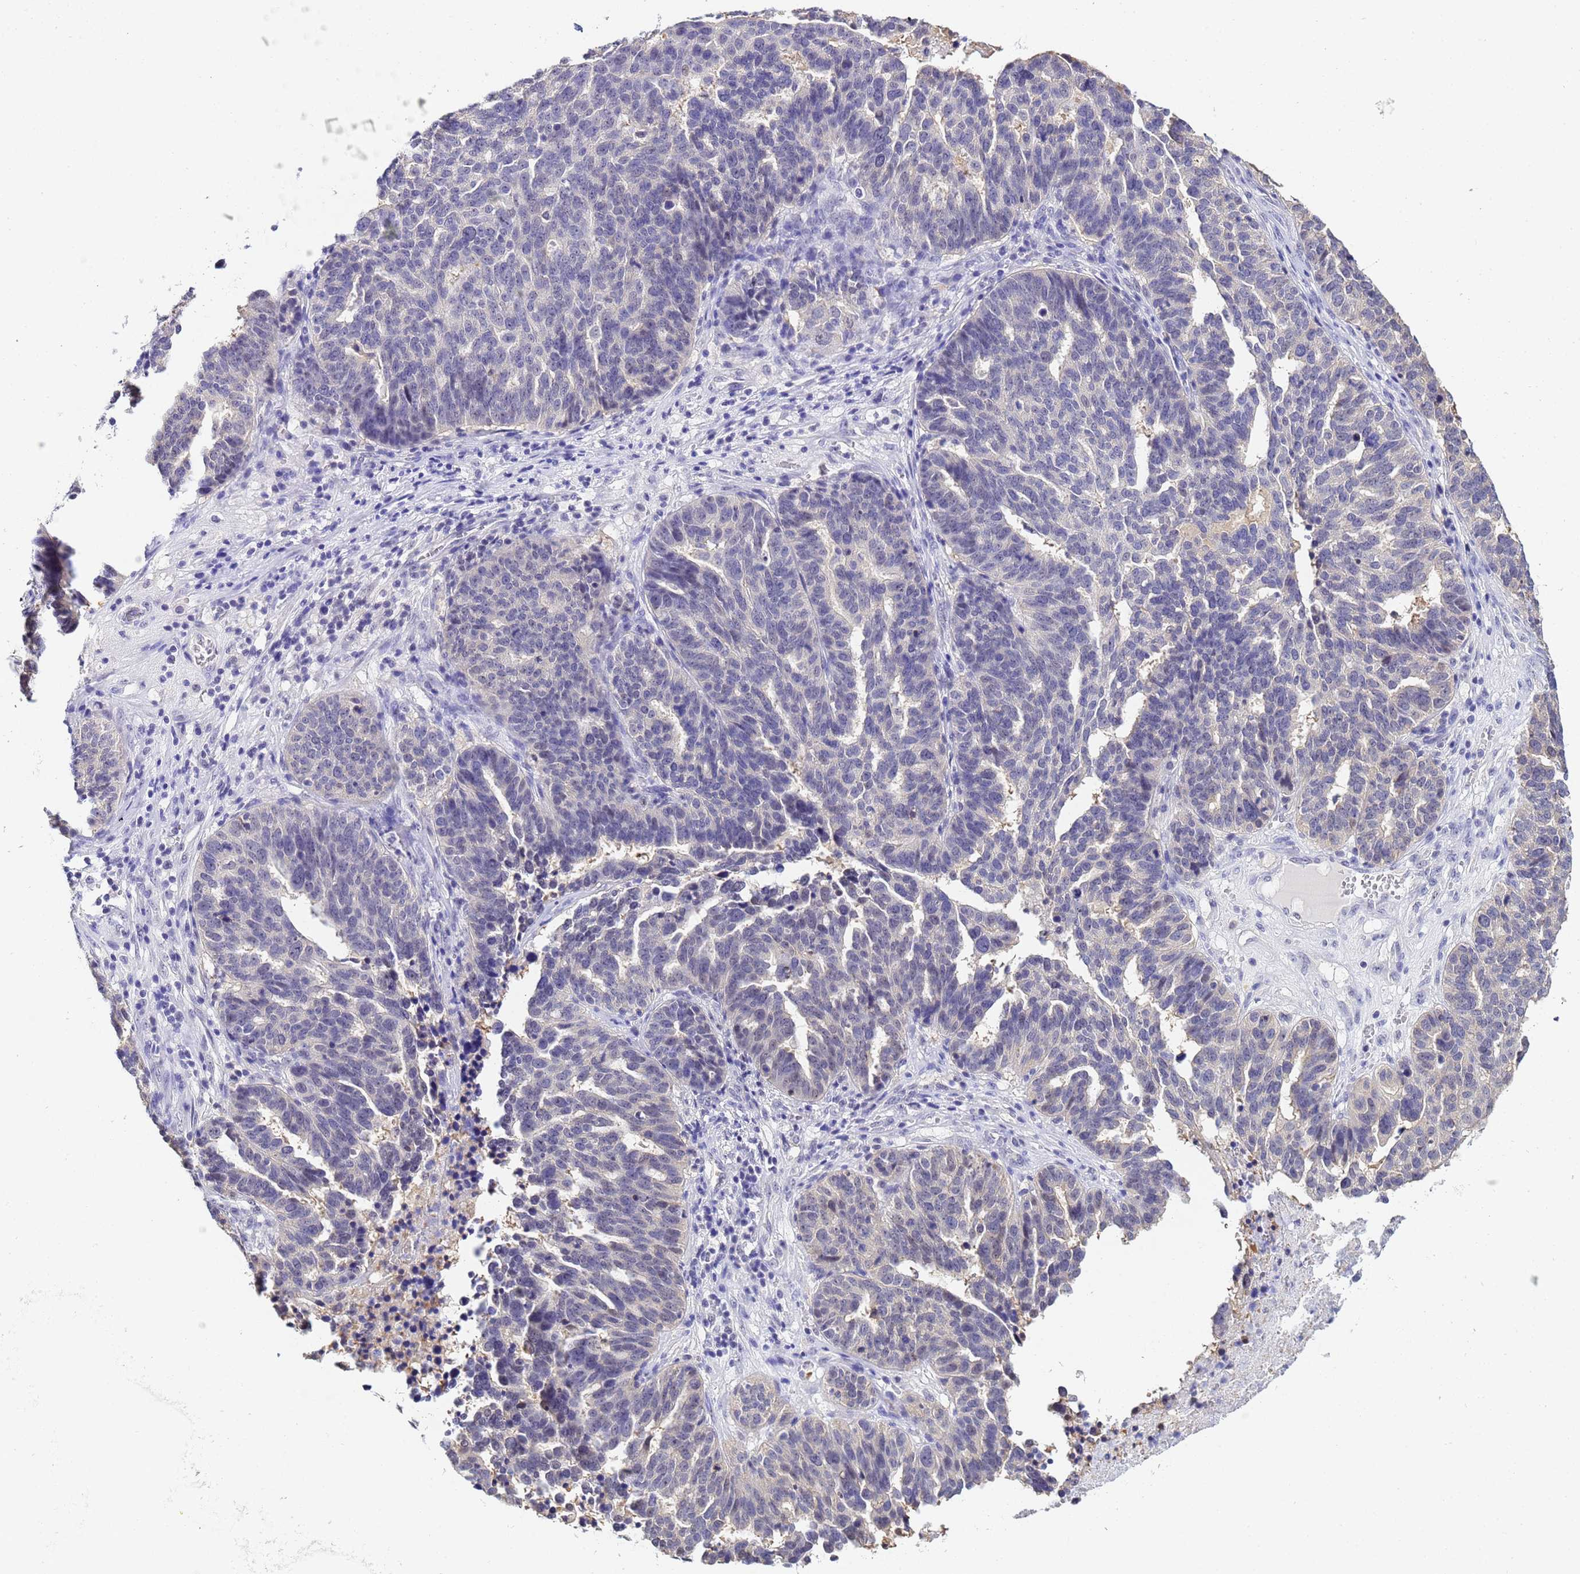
{"staining": {"intensity": "negative", "quantity": "none", "location": "none"}, "tissue": "ovarian cancer", "cell_type": "Tumor cells", "image_type": "cancer", "snomed": [{"axis": "morphology", "description": "Cystadenocarcinoma, serous, NOS"}, {"axis": "topography", "description": "Ovary"}], "caption": "An image of human ovarian cancer (serous cystadenocarcinoma) is negative for staining in tumor cells.", "gene": "ACTL6B", "patient": {"sex": "female", "age": 59}}